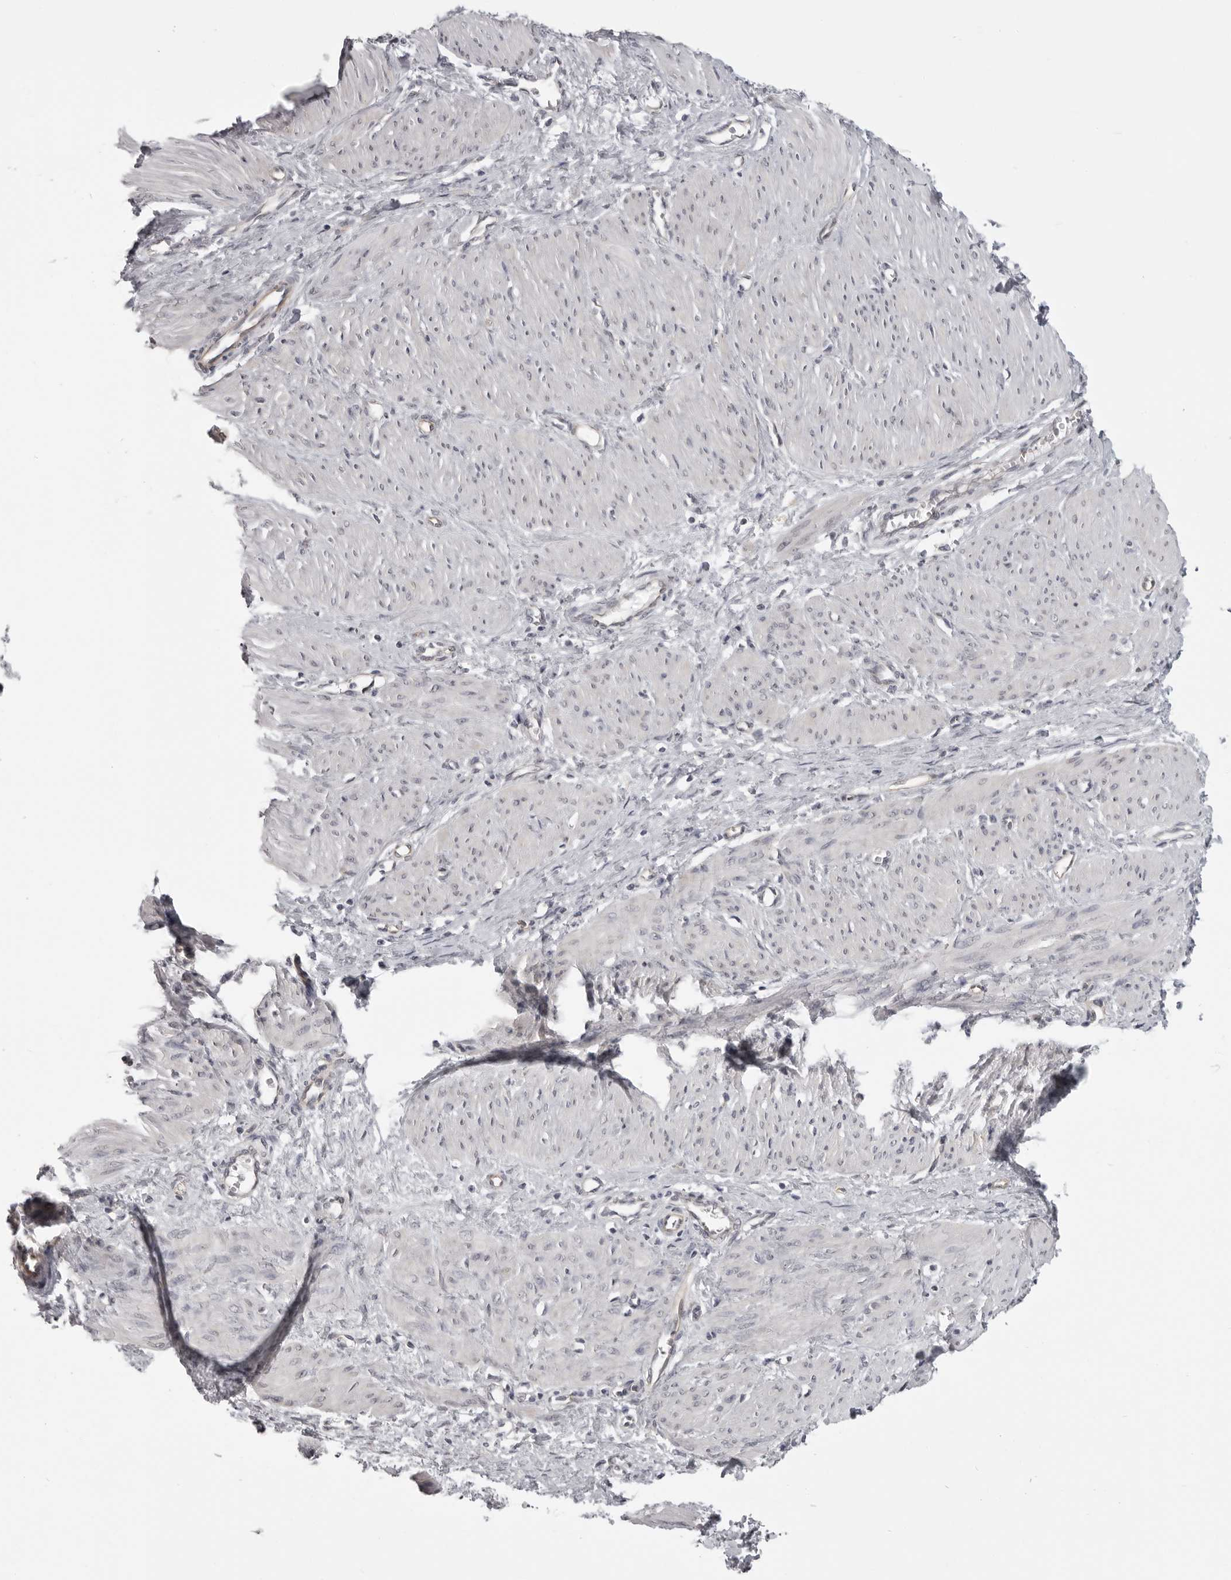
{"staining": {"intensity": "weak", "quantity": "<25%", "location": "cytoplasmic/membranous"}, "tissue": "smooth muscle", "cell_type": "Smooth muscle cells", "image_type": "normal", "snomed": [{"axis": "morphology", "description": "Normal tissue, NOS"}, {"axis": "topography", "description": "Endometrium"}], "caption": "High power microscopy histopathology image of an immunohistochemistry histopathology image of normal smooth muscle, revealing no significant positivity in smooth muscle cells. (DAB (3,3'-diaminobenzidine) immunohistochemistry (IHC) visualized using brightfield microscopy, high magnification).", "gene": "EPHA10", "patient": {"sex": "female", "age": 33}}